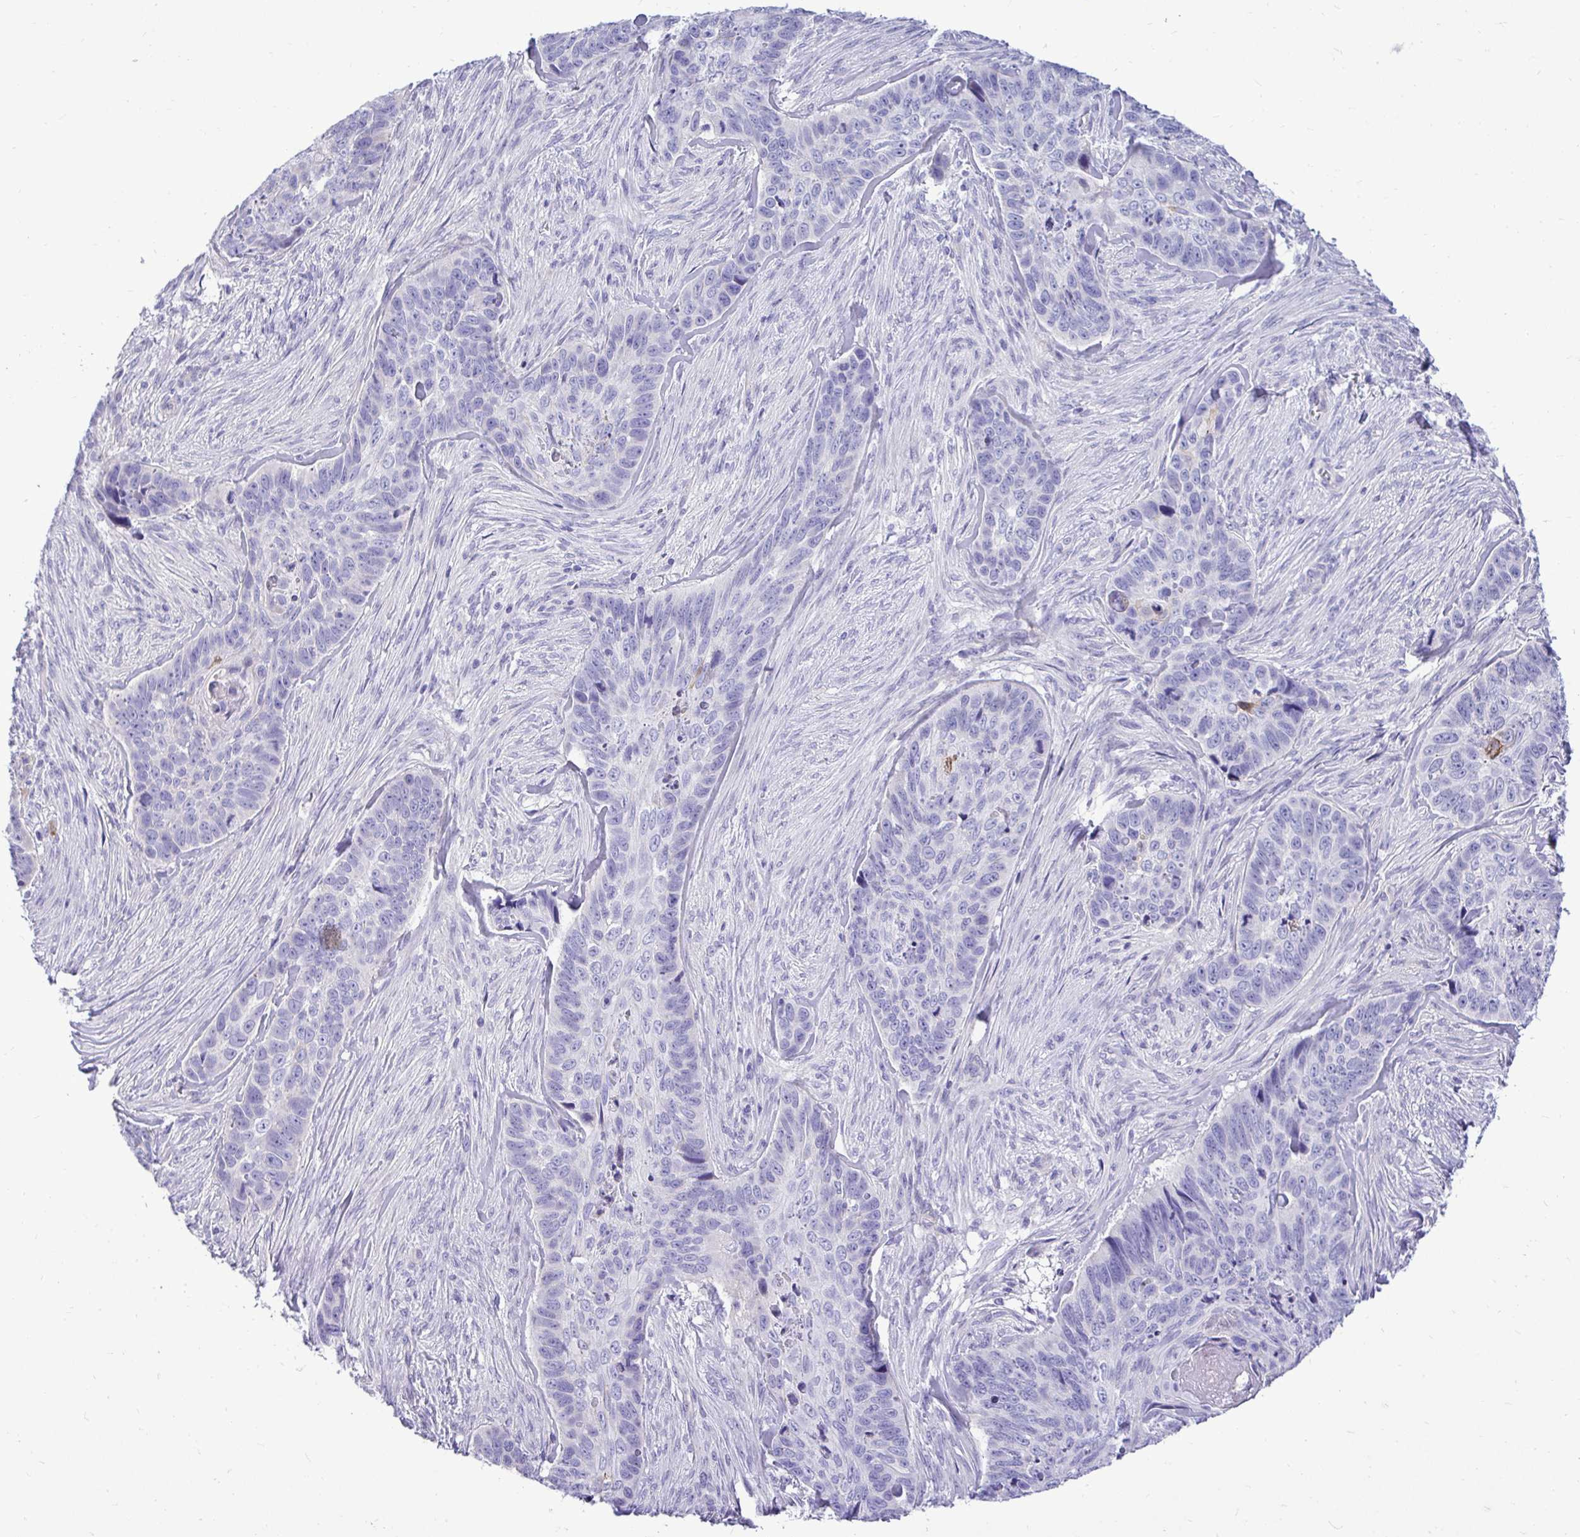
{"staining": {"intensity": "negative", "quantity": "none", "location": "none"}, "tissue": "skin cancer", "cell_type": "Tumor cells", "image_type": "cancer", "snomed": [{"axis": "morphology", "description": "Basal cell carcinoma"}, {"axis": "topography", "description": "Skin"}], "caption": "Tumor cells are negative for protein expression in human basal cell carcinoma (skin). The staining is performed using DAB (3,3'-diaminobenzidine) brown chromogen with nuclei counter-stained in using hematoxylin.", "gene": "ABCG2", "patient": {"sex": "female", "age": 82}}